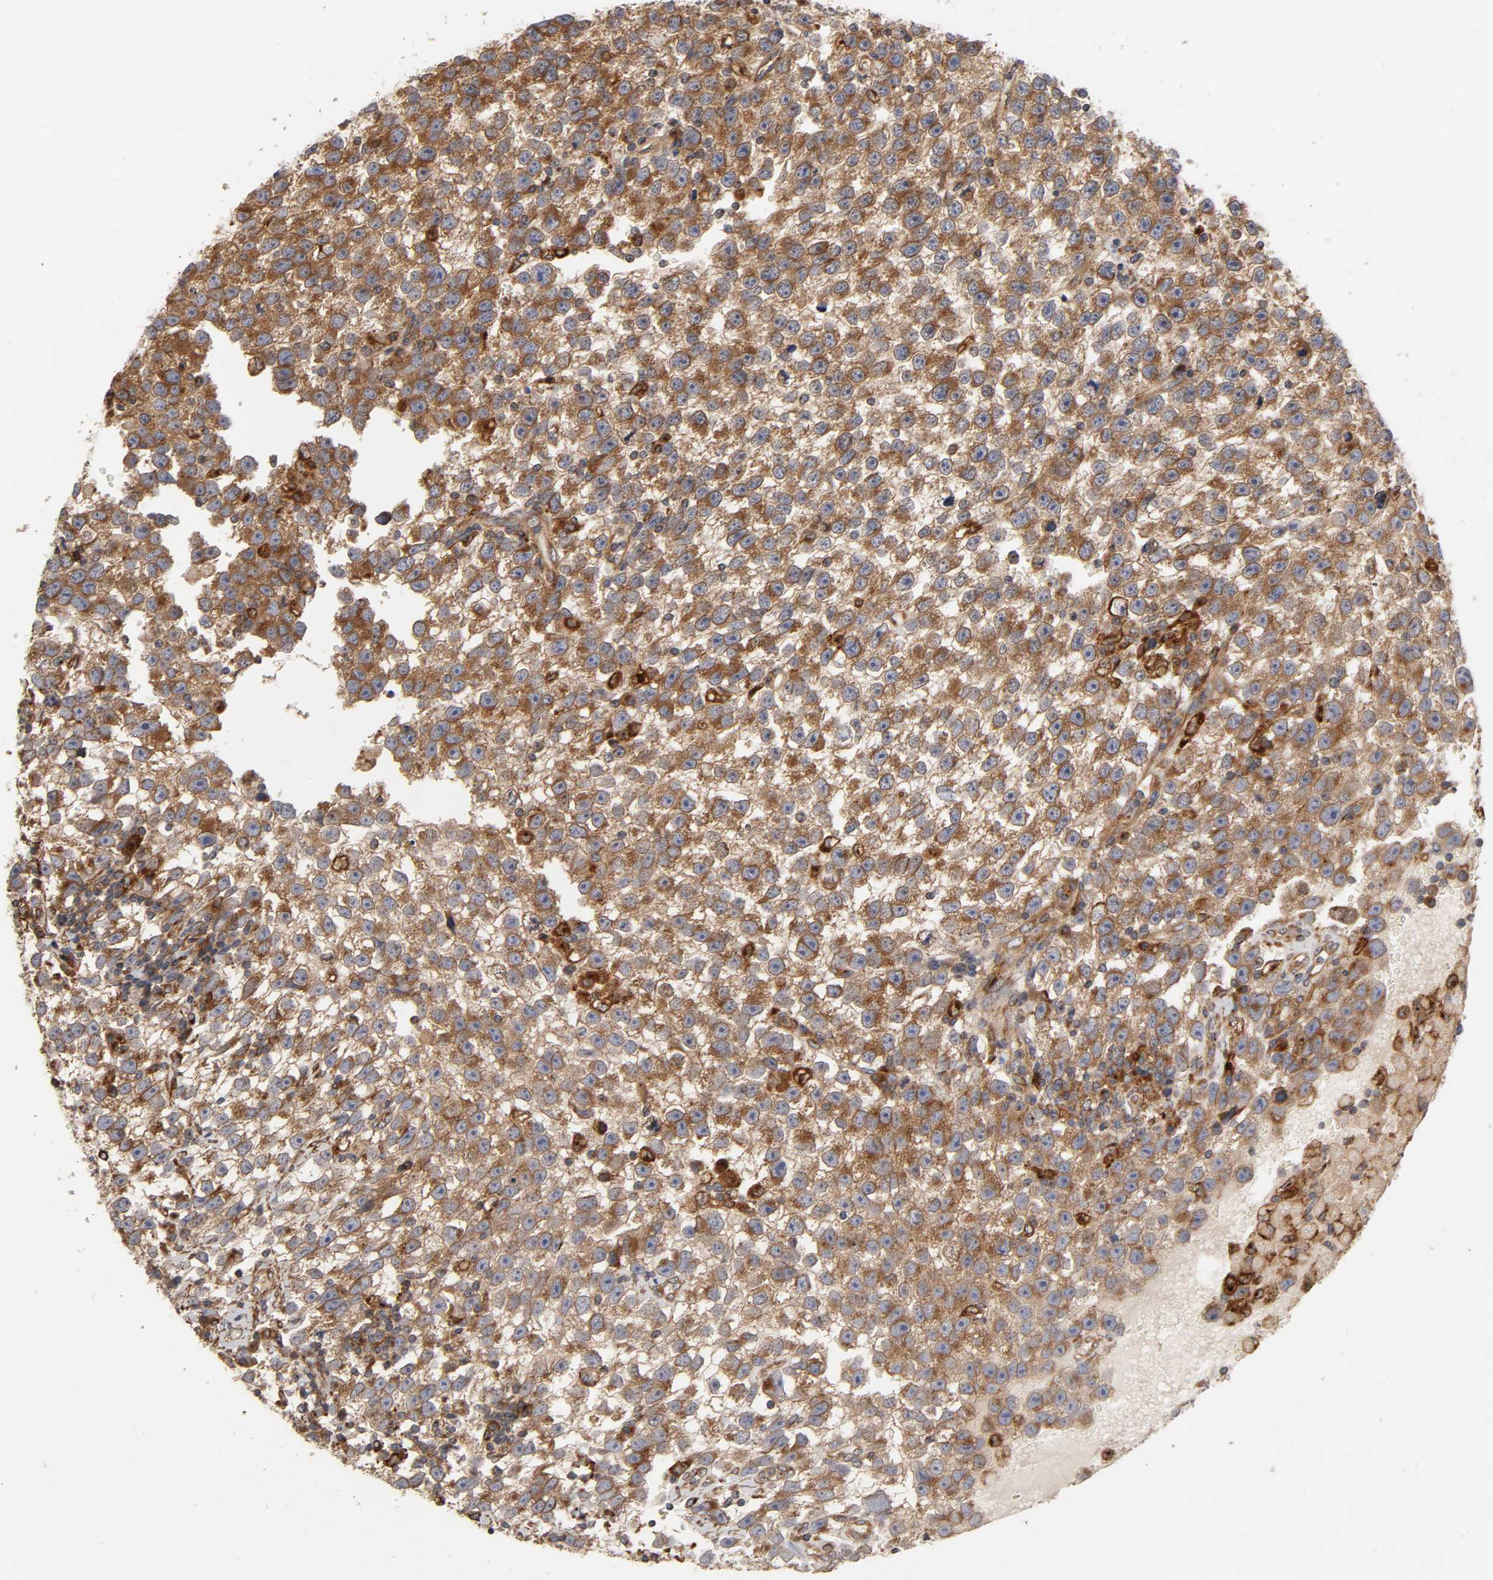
{"staining": {"intensity": "moderate", "quantity": ">75%", "location": "cytoplasmic/membranous"}, "tissue": "testis cancer", "cell_type": "Tumor cells", "image_type": "cancer", "snomed": [{"axis": "morphology", "description": "Seminoma, NOS"}, {"axis": "topography", "description": "Testis"}], "caption": "This is a micrograph of IHC staining of seminoma (testis), which shows moderate positivity in the cytoplasmic/membranous of tumor cells.", "gene": "GNPTG", "patient": {"sex": "male", "age": 33}}